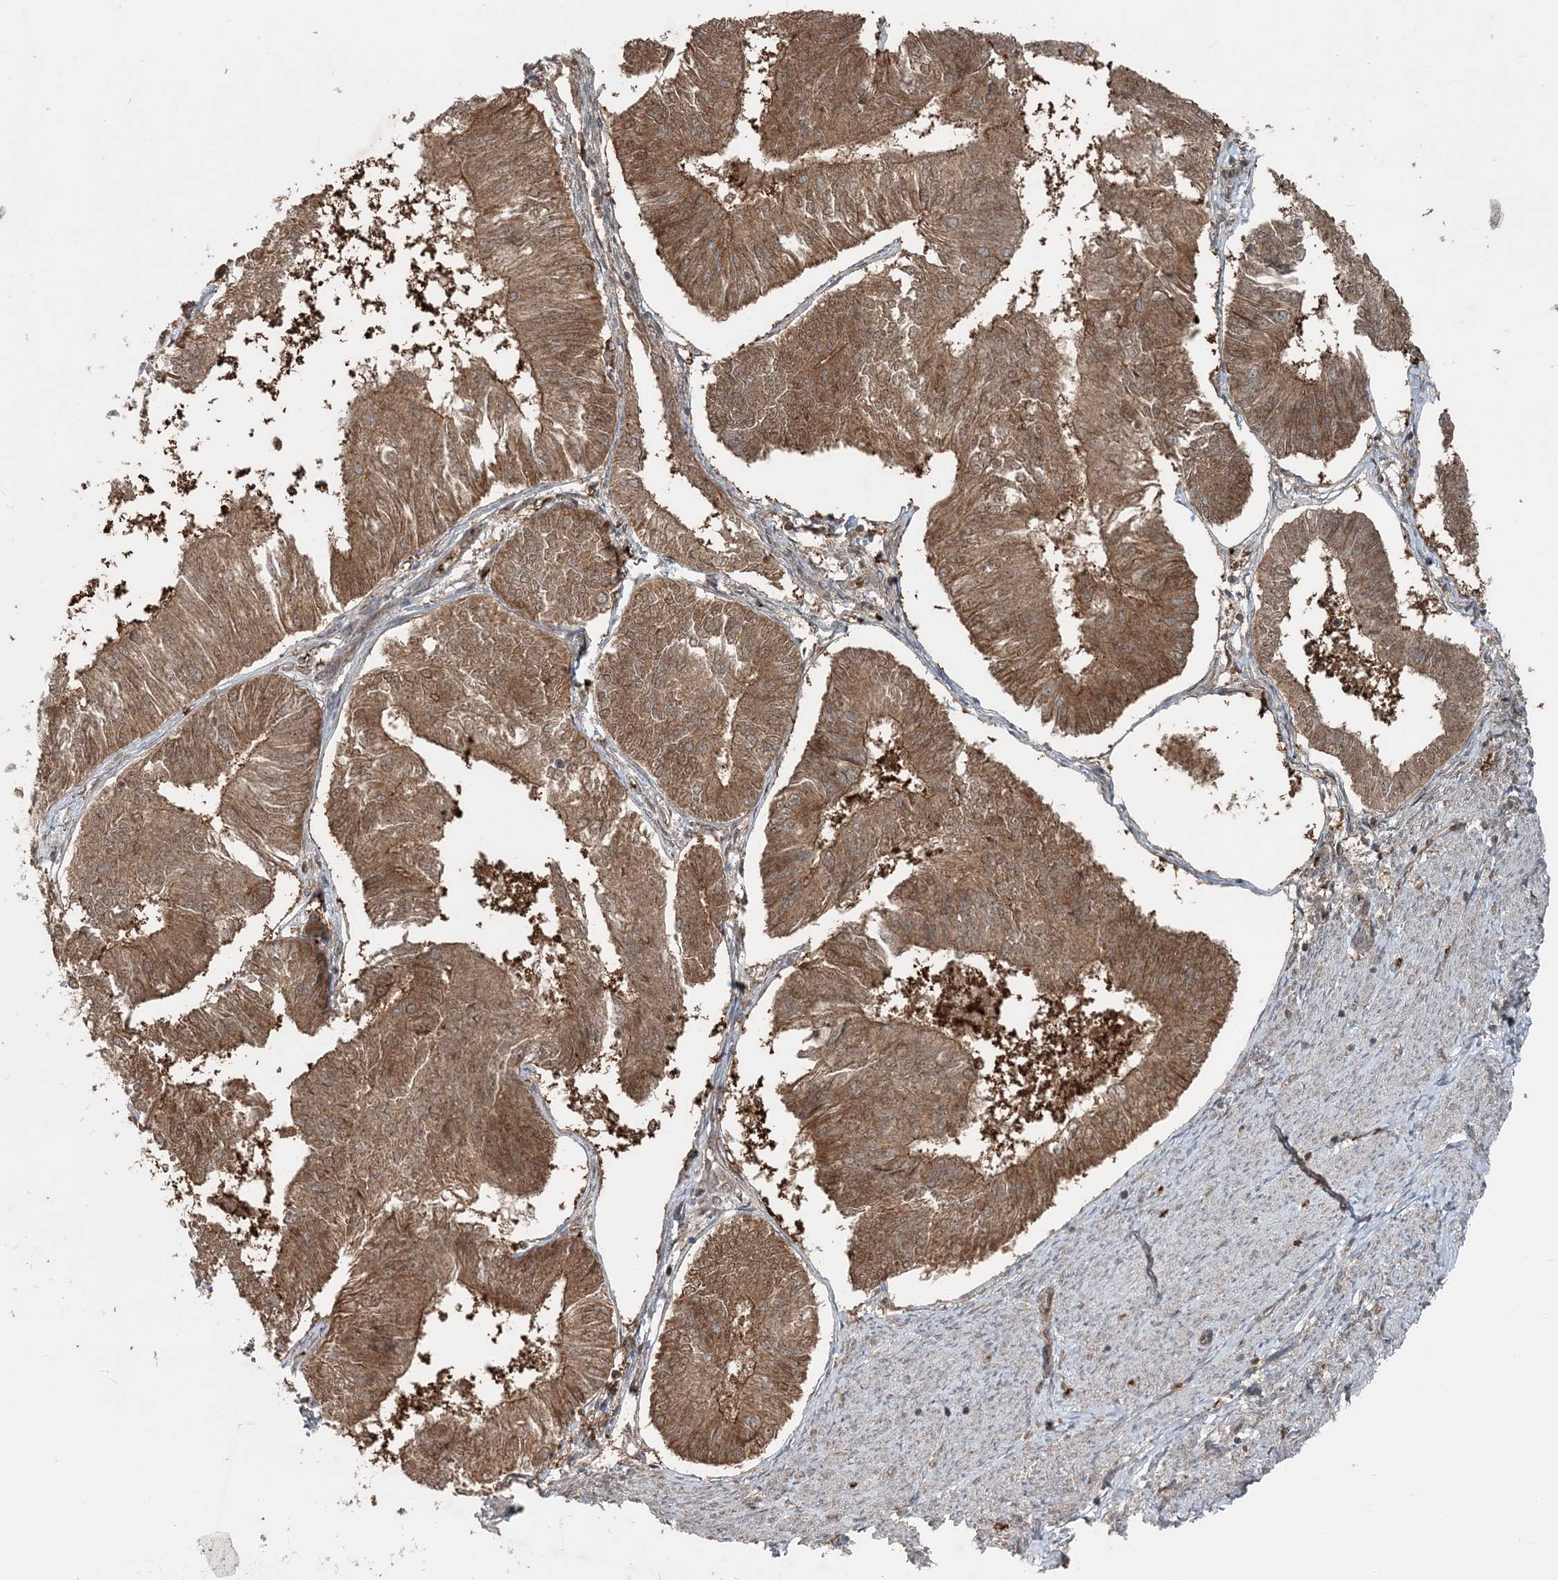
{"staining": {"intensity": "moderate", "quantity": ">75%", "location": "cytoplasmic/membranous,nuclear"}, "tissue": "endometrial cancer", "cell_type": "Tumor cells", "image_type": "cancer", "snomed": [{"axis": "morphology", "description": "Adenocarcinoma, NOS"}, {"axis": "topography", "description": "Endometrium"}], "caption": "Immunohistochemistry (IHC) histopathology image of human endometrial adenocarcinoma stained for a protein (brown), which demonstrates medium levels of moderate cytoplasmic/membranous and nuclear positivity in approximately >75% of tumor cells.", "gene": "FBXL17", "patient": {"sex": "female", "age": 58}}